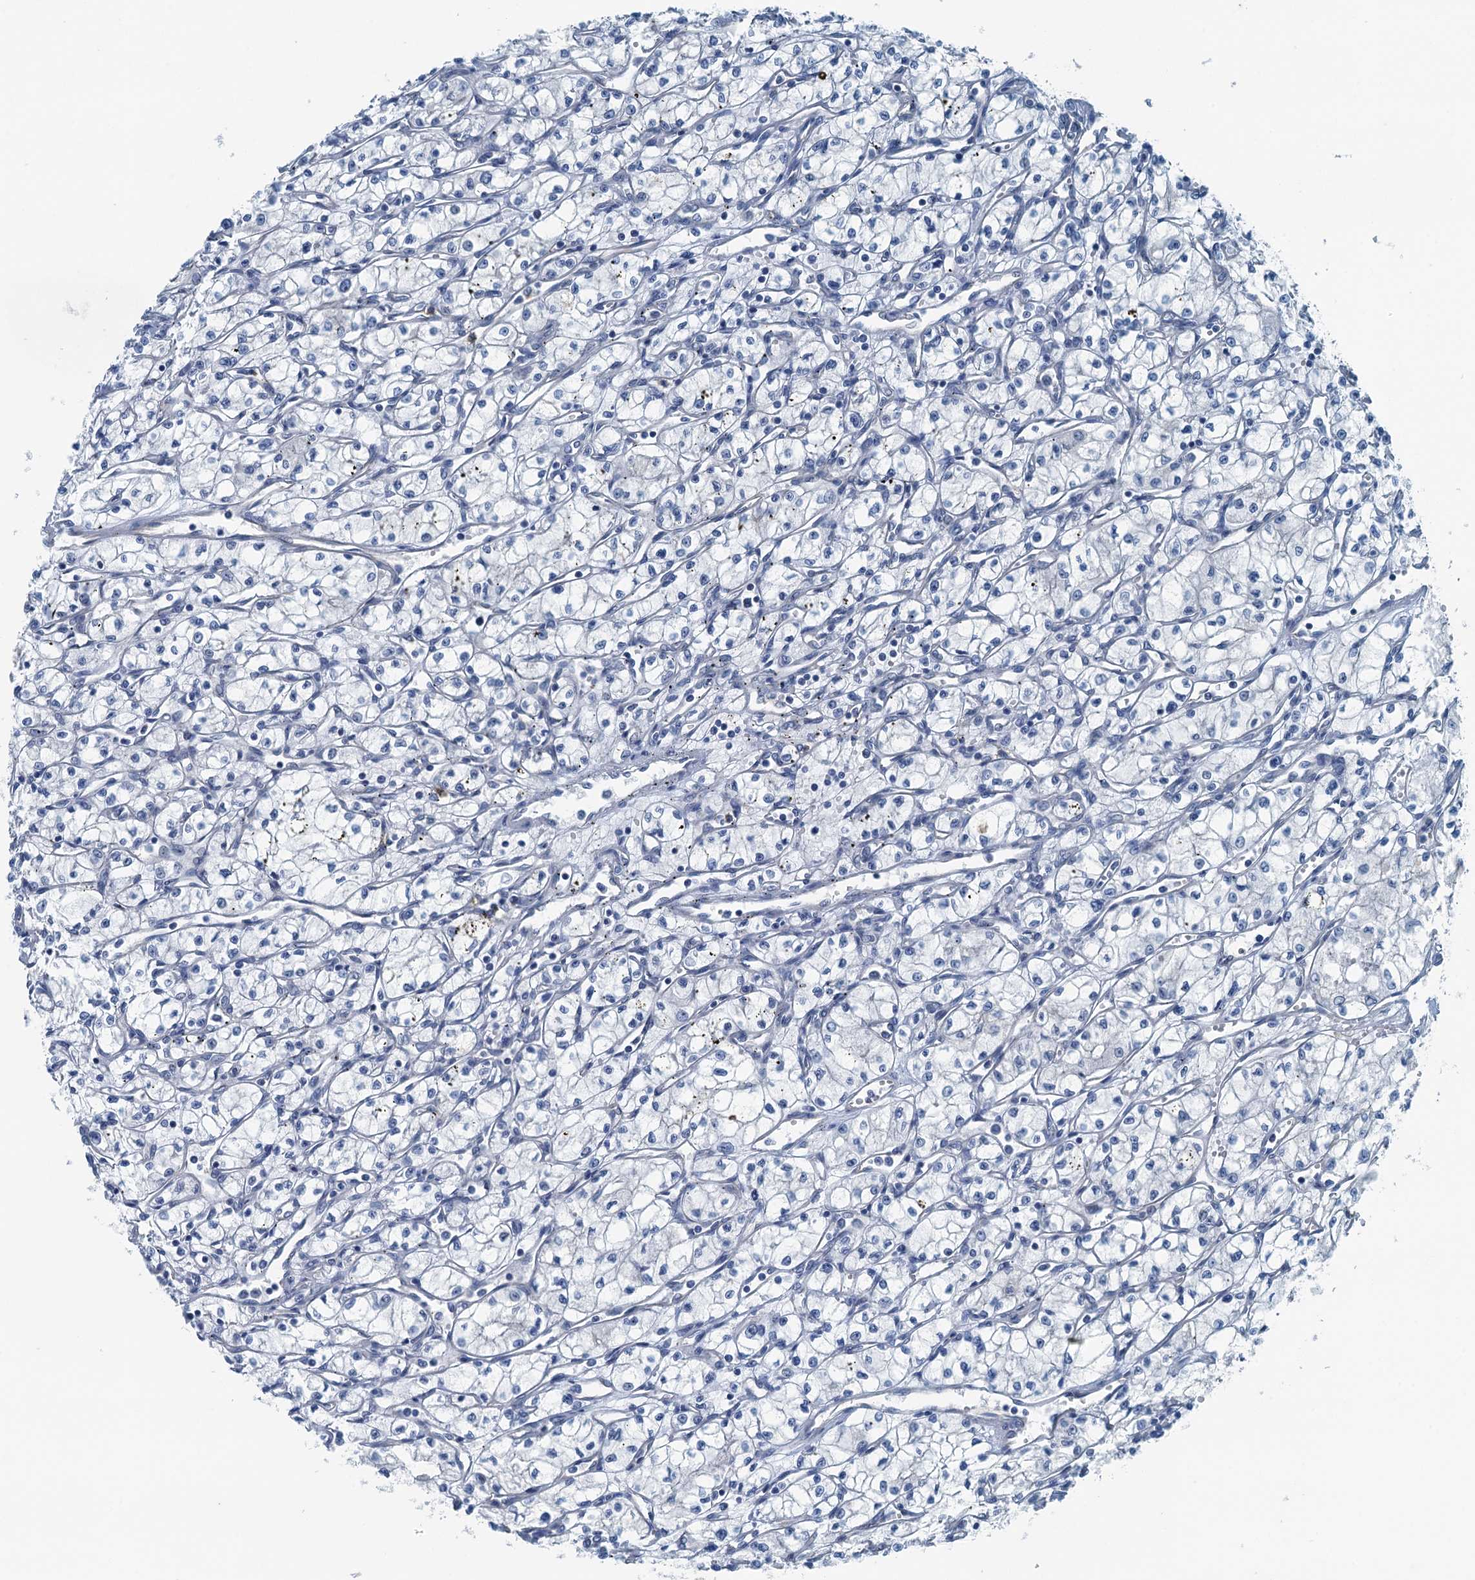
{"staining": {"intensity": "negative", "quantity": "none", "location": "none"}, "tissue": "renal cancer", "cell_type": "Tumor cells", "image_type": "cancer", "snomed": [{"axis": "morphology", "description": "Adenocarcinoma, NOS"}, {"axis": "topography", "description": "Kidney"}], "caption": "The histopathology image reveals no significant staining in tumor cells of adenocarcinoma (renal).", "gene": "GFOD2", "patient": {"sex": "male", "age": 59}}